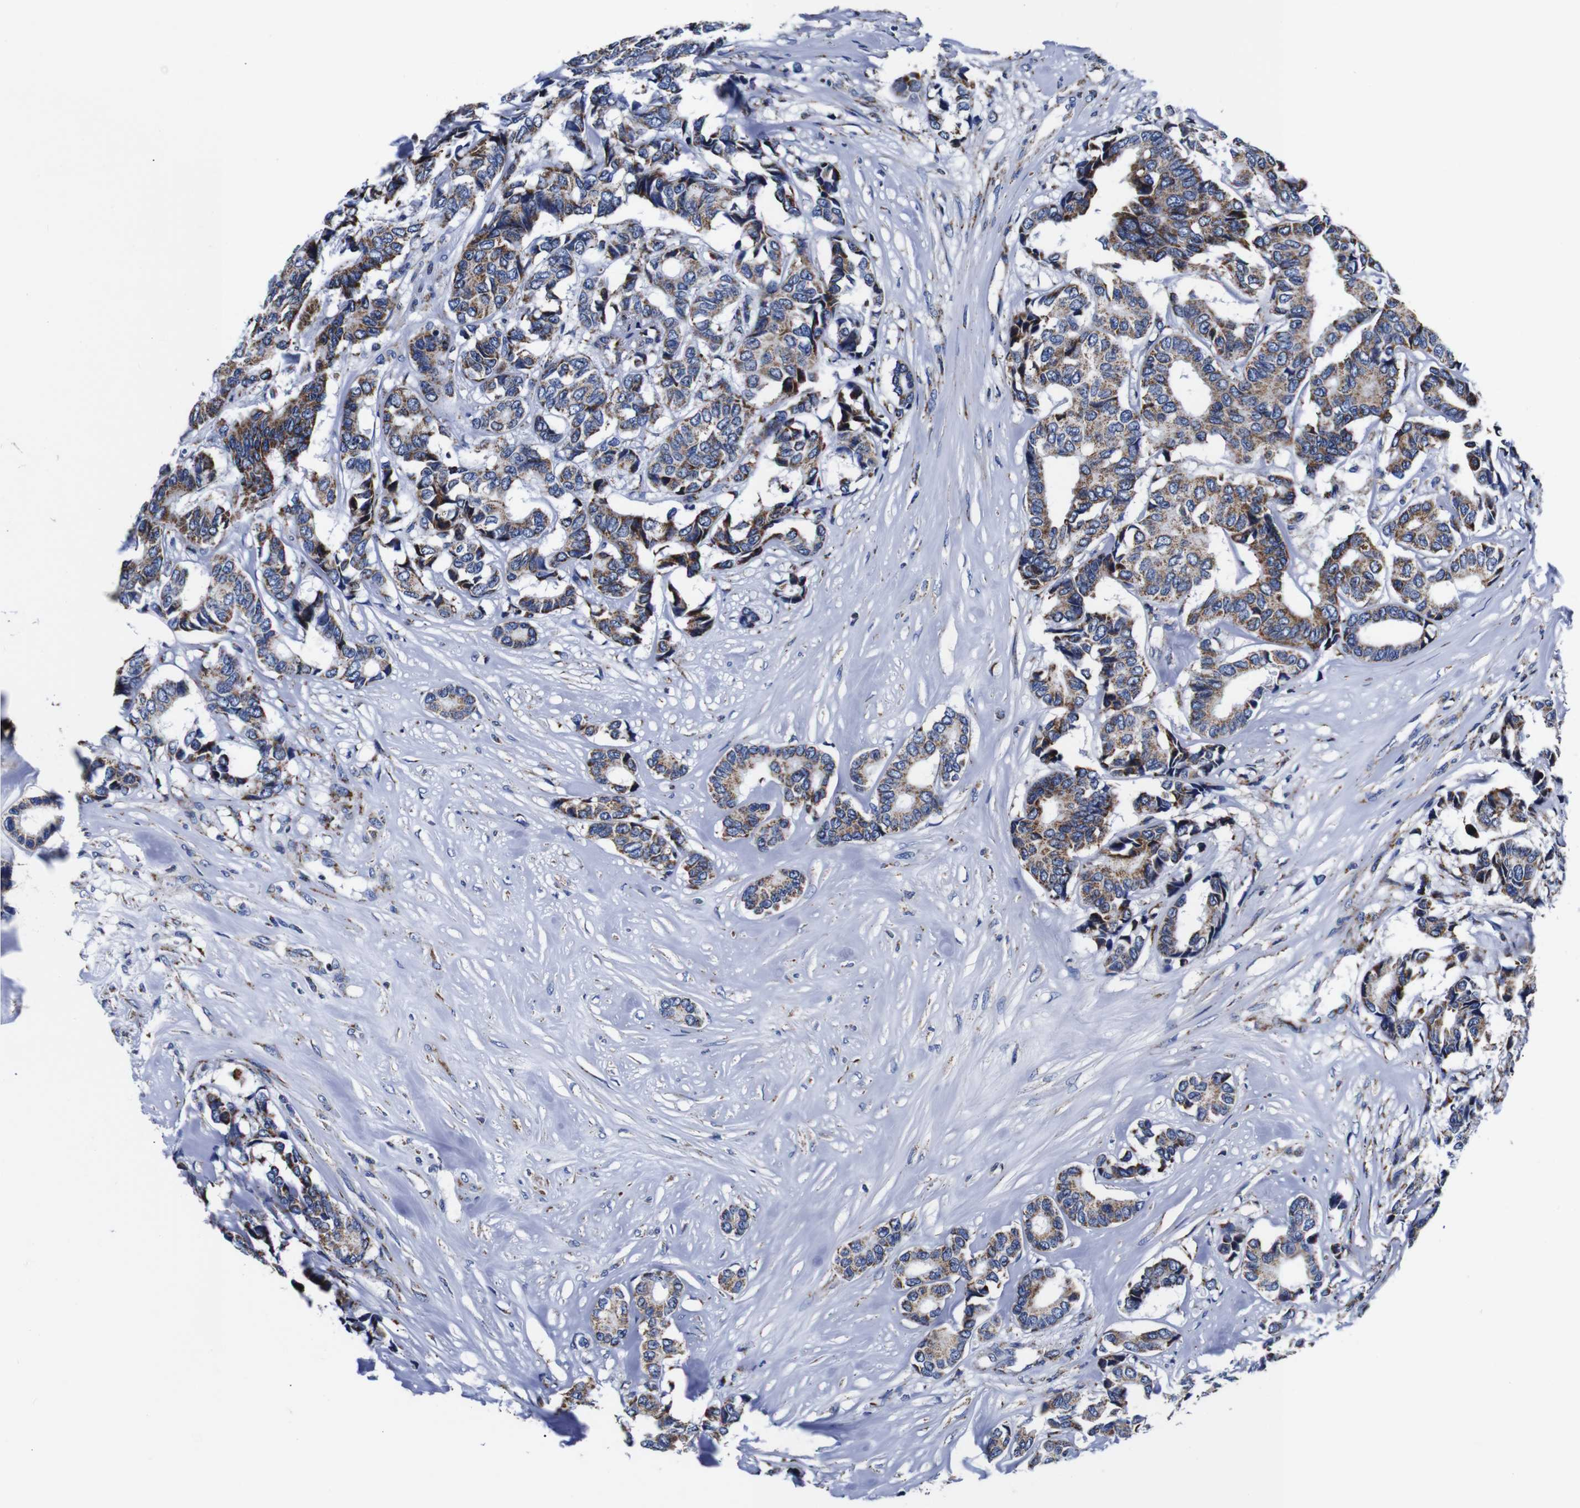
{"staining": {"intensity": "moderate", "quantity": ">75%", "location": "cytoplasmic/membranous"}, "tissue": "breast cancer", "cell_type": "Tumor cells", "image_type": "cancer", "snomed": [{"axis": "morphology", "description": "Duct carcinoma"}, {"axis": "topography", "description": "Breast"}], "caption": "An immunohistochemistry micrograph of tumor tissue is shown. Protein staining in brown highlights moderate cytoplasmic/membranous positivity in breast cancer within tumor cells. Nuclei are stained in blue.", "gene": "FKBP9", "patient": {"sex": "female", "age": 87}}